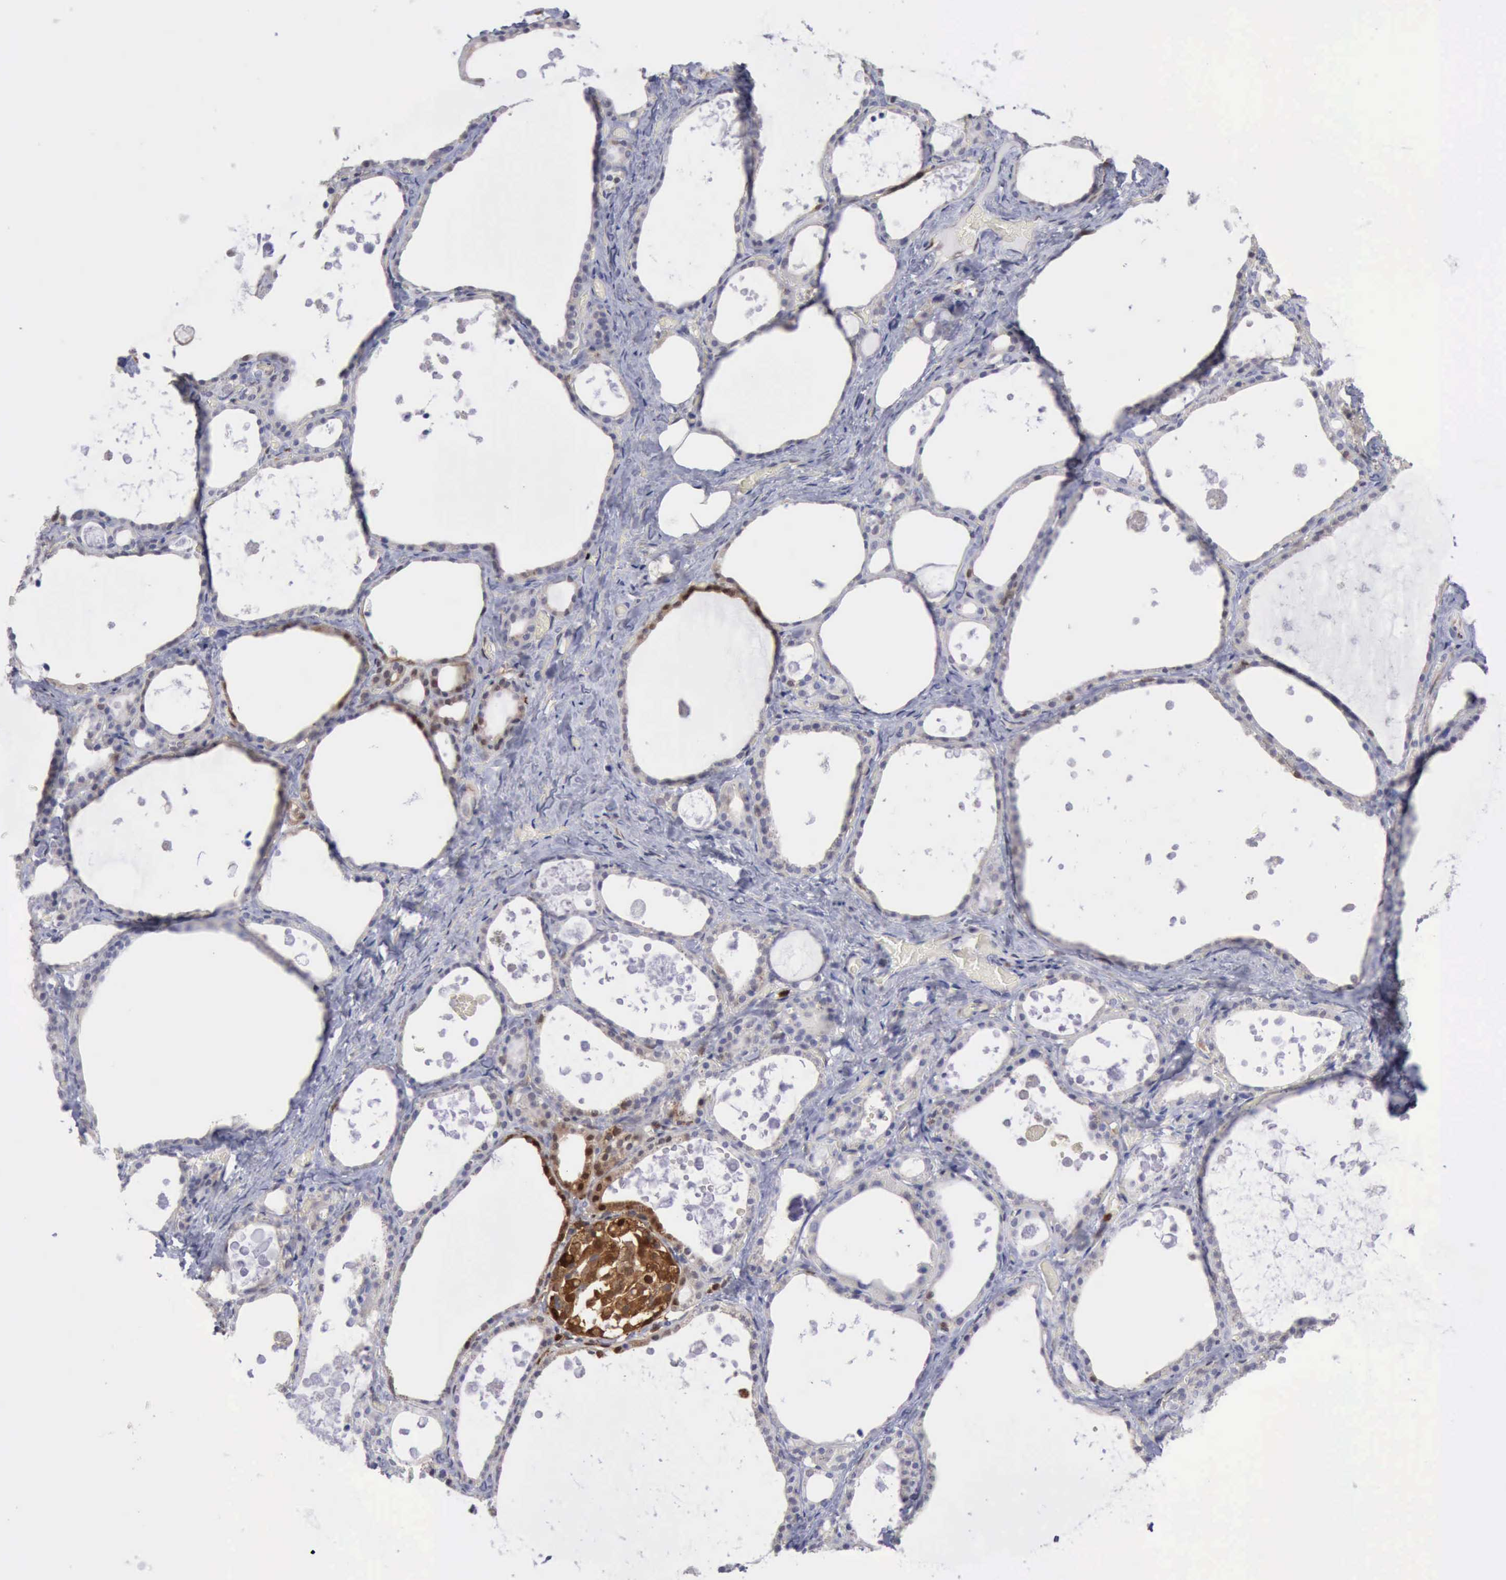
{"staining": {"intensity": "moderate", "quantity": "<25%", "location": "nuclear"}, "tissue": "thyroid gland", "cell_type": "Glandular cells", "image_type": "normal", "snomed": [{"axis": "morphology", "description": "Normal tissue, NOS"}, {"axis": "topography", "description": "Thyroid gland"}], "caption": "IHC histopathology image of normal thyroid gland stained for a protein (brown), which displays low levels of moderate nuclear staining in about <25% of glandular cells.", "gene": "STAT1", "patient": {"sex": "male", "age": 61}}